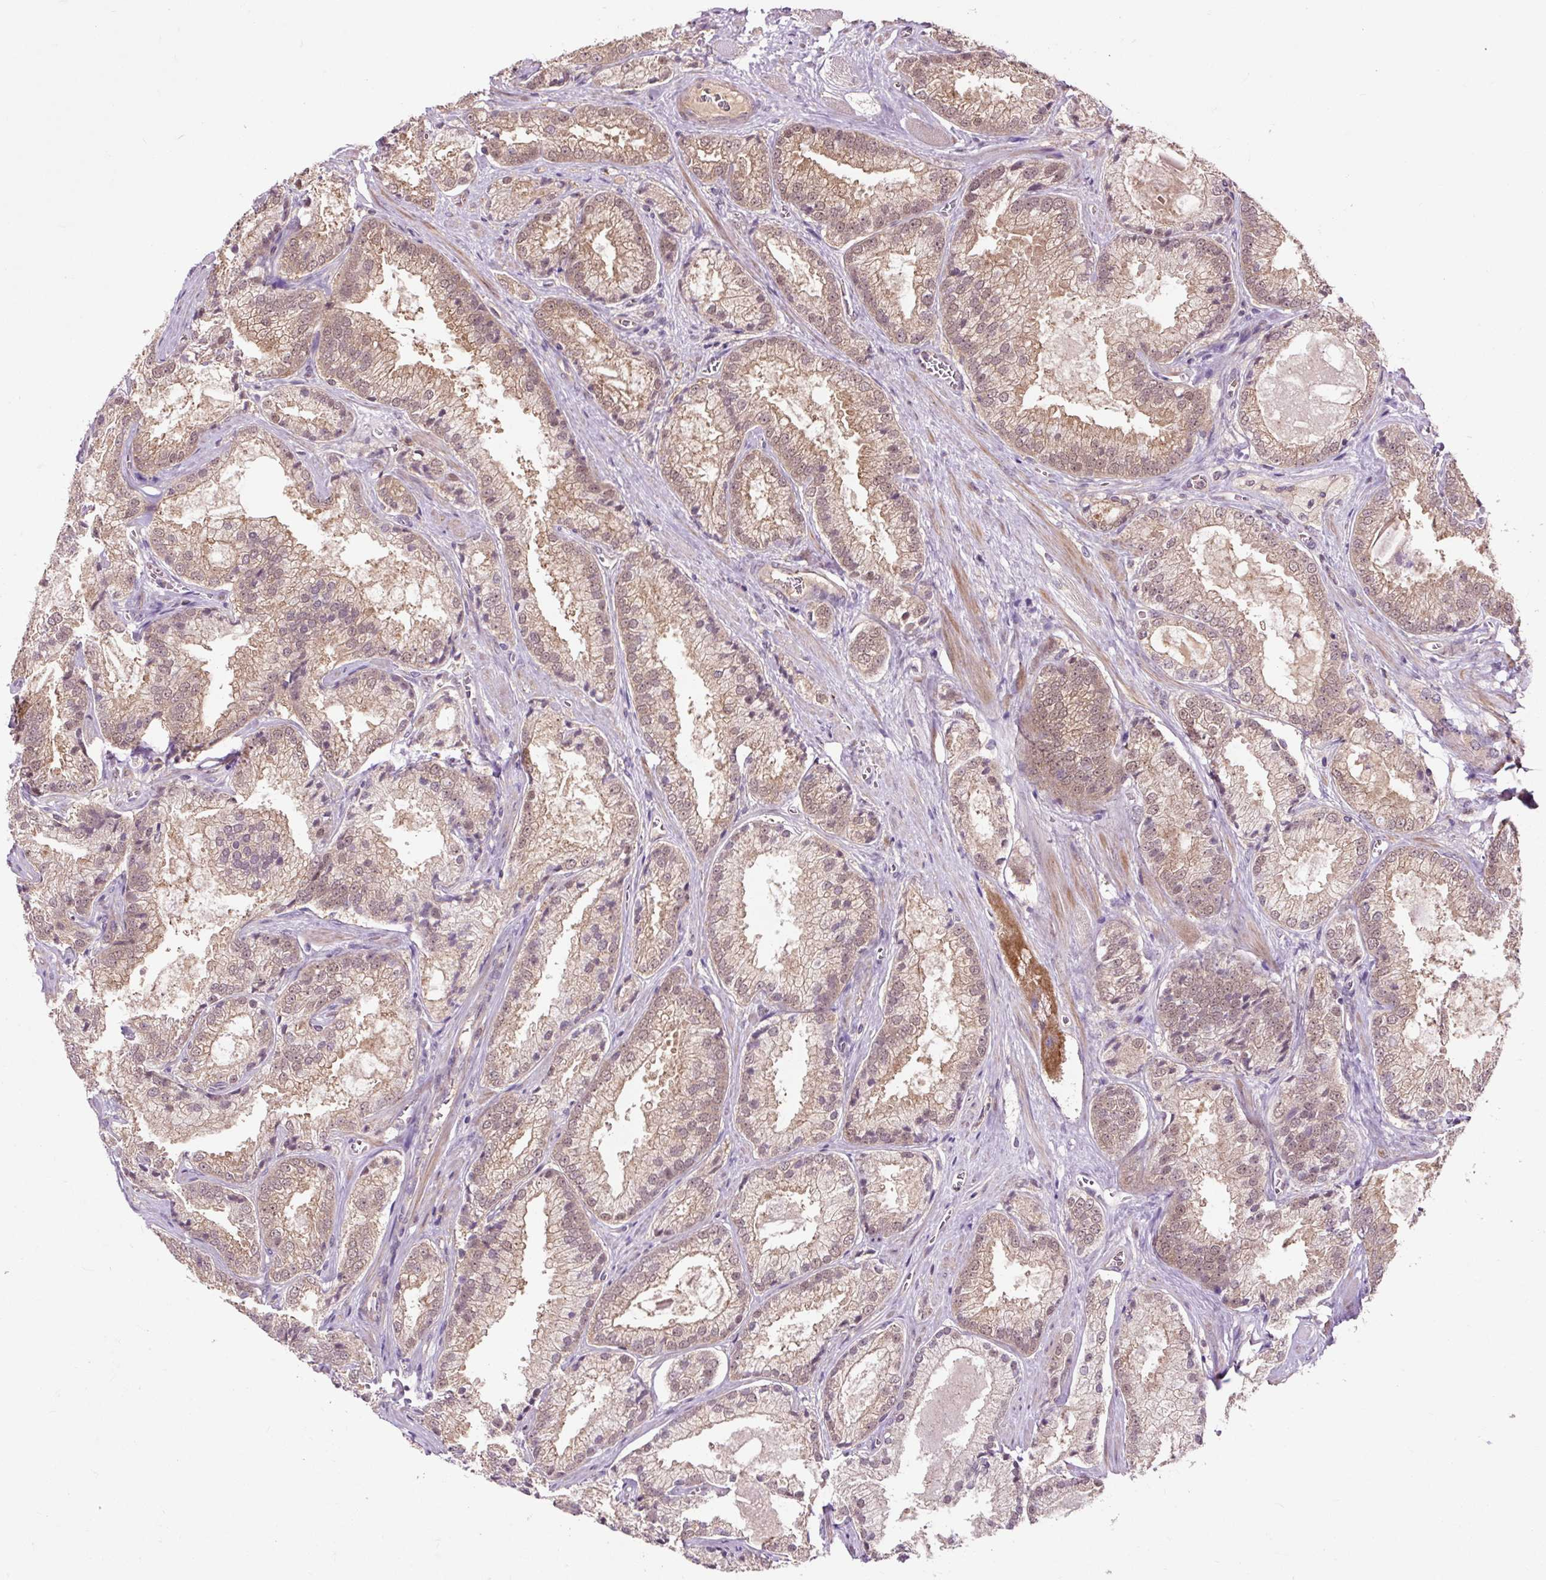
{"staining": {"intensity": "moderate", "quantity": "25%-75%", "location": "cytoplasmic/membranous,nuclear"}, "tissue": "prostate cancer", "cell_type": "Tumor cells", "image_type": "cancer", "snomed": [{"axis": "morphology", "description": "Adenocarcinoma, High grade"}, {"axis": "topography", "description": "Prostate"}], "caption": "The histopathology image displays a brown stain indicating the presence of a protein in the cytoplasmic/membranous and nuclear of tumor cells in prostate cancer. (DAB = brown stain, brightfield microscopy at high magnification).", "gene": "MMS19", "patient": {"sex": "male", "age": 68}}